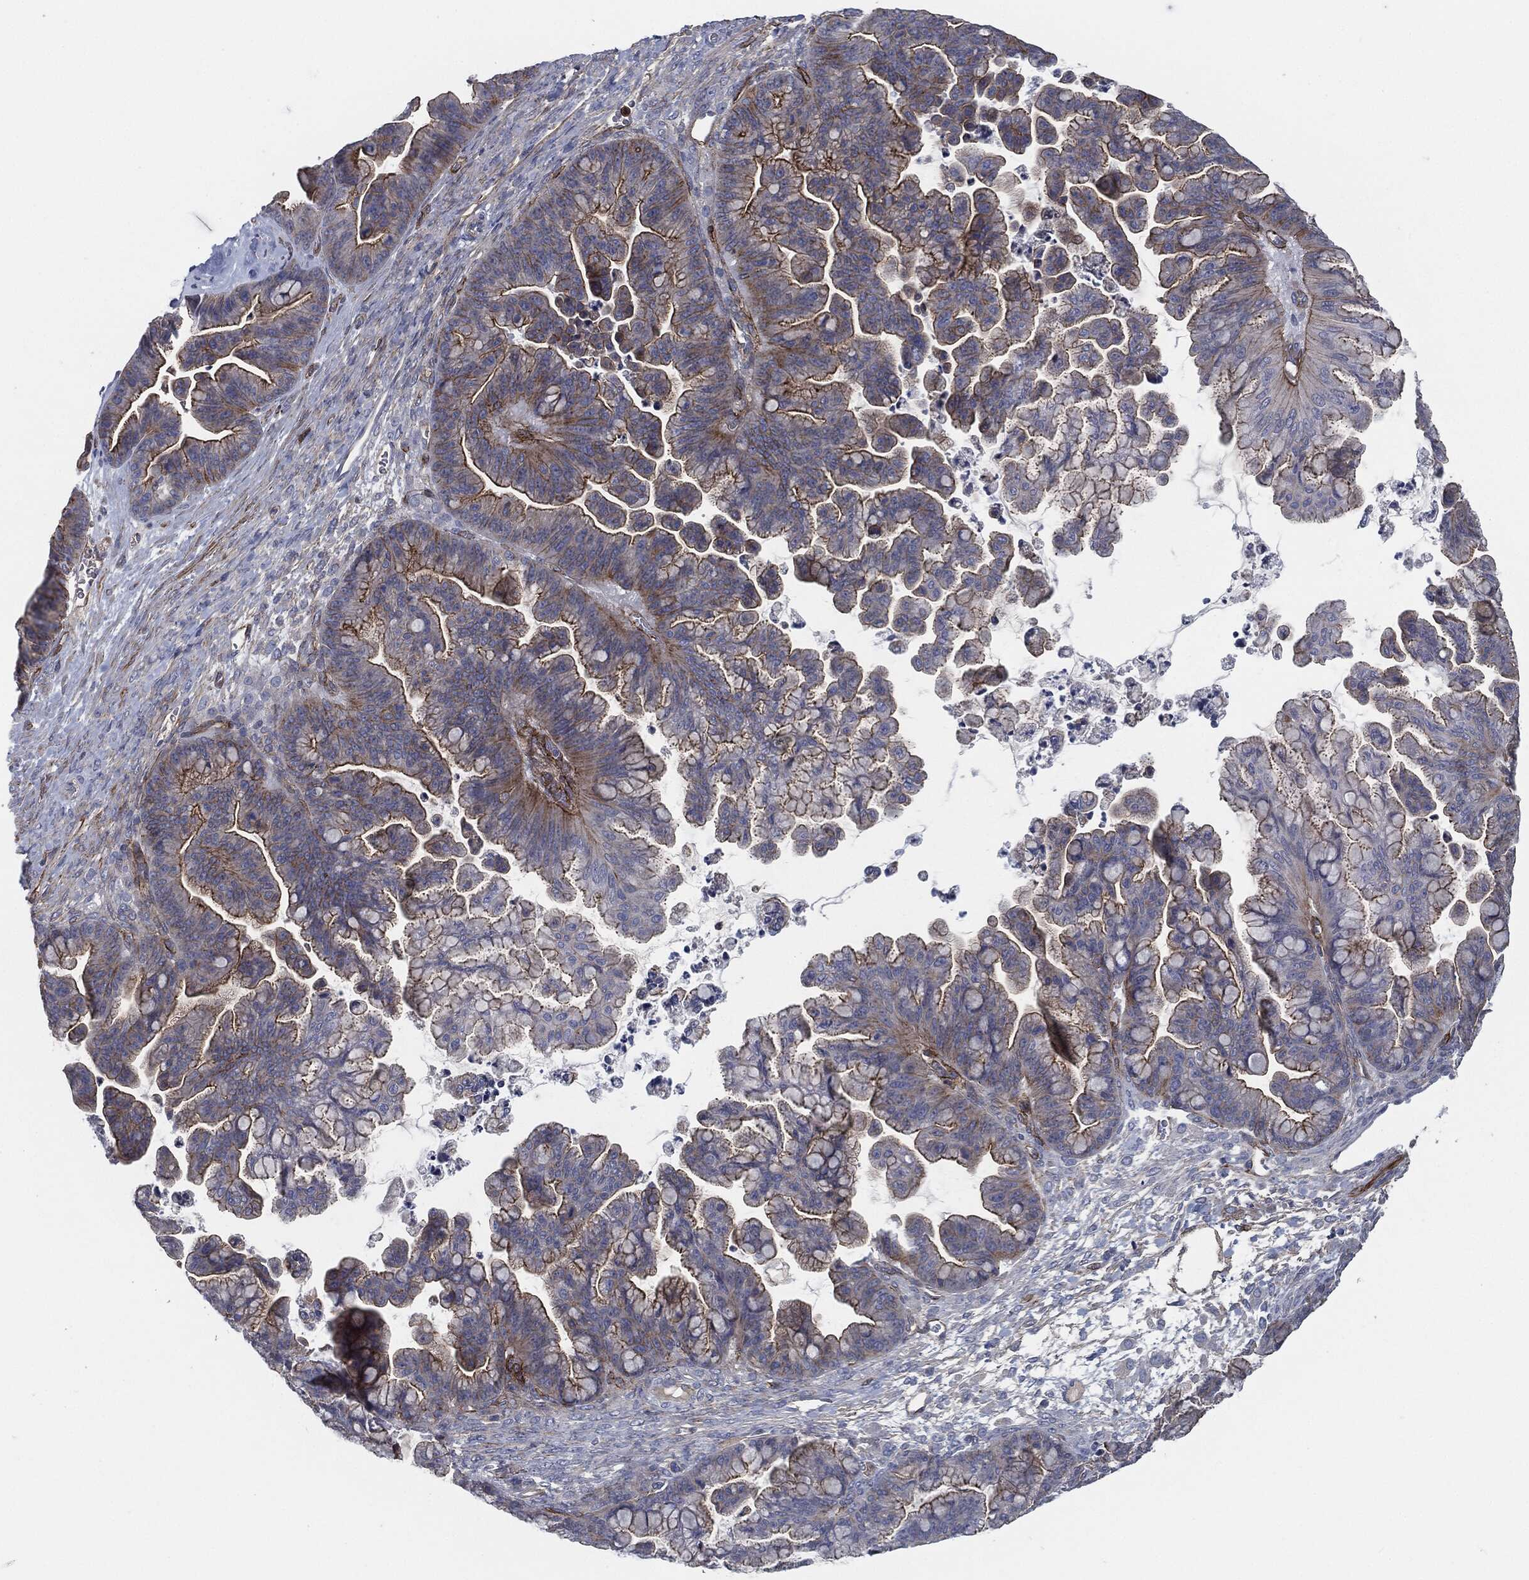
{"staining": {"intensity": "strong", "quantity": "<25%", "location": "cytoplasmic/membranous"}, "tissue": "ovarian cancer", "cell_type": "Tumor cells", "image_type": "cancer", "snomed": [{"axis": "morphology", "description": "Cystadenocarcinoma, mucinous, NOS"}, {"axis": "topography", "description": "Ovary"}], "caption": "Approximately <25% of tumor cells in human ovarian cancer (mucinous cystadenocarcinoma) display strong cytoplasmic/membranous protein staining as visualized by brown immunohistochemical staining.", "gene": "SVIL", "patient": {"sex": "female", "age": 67}}